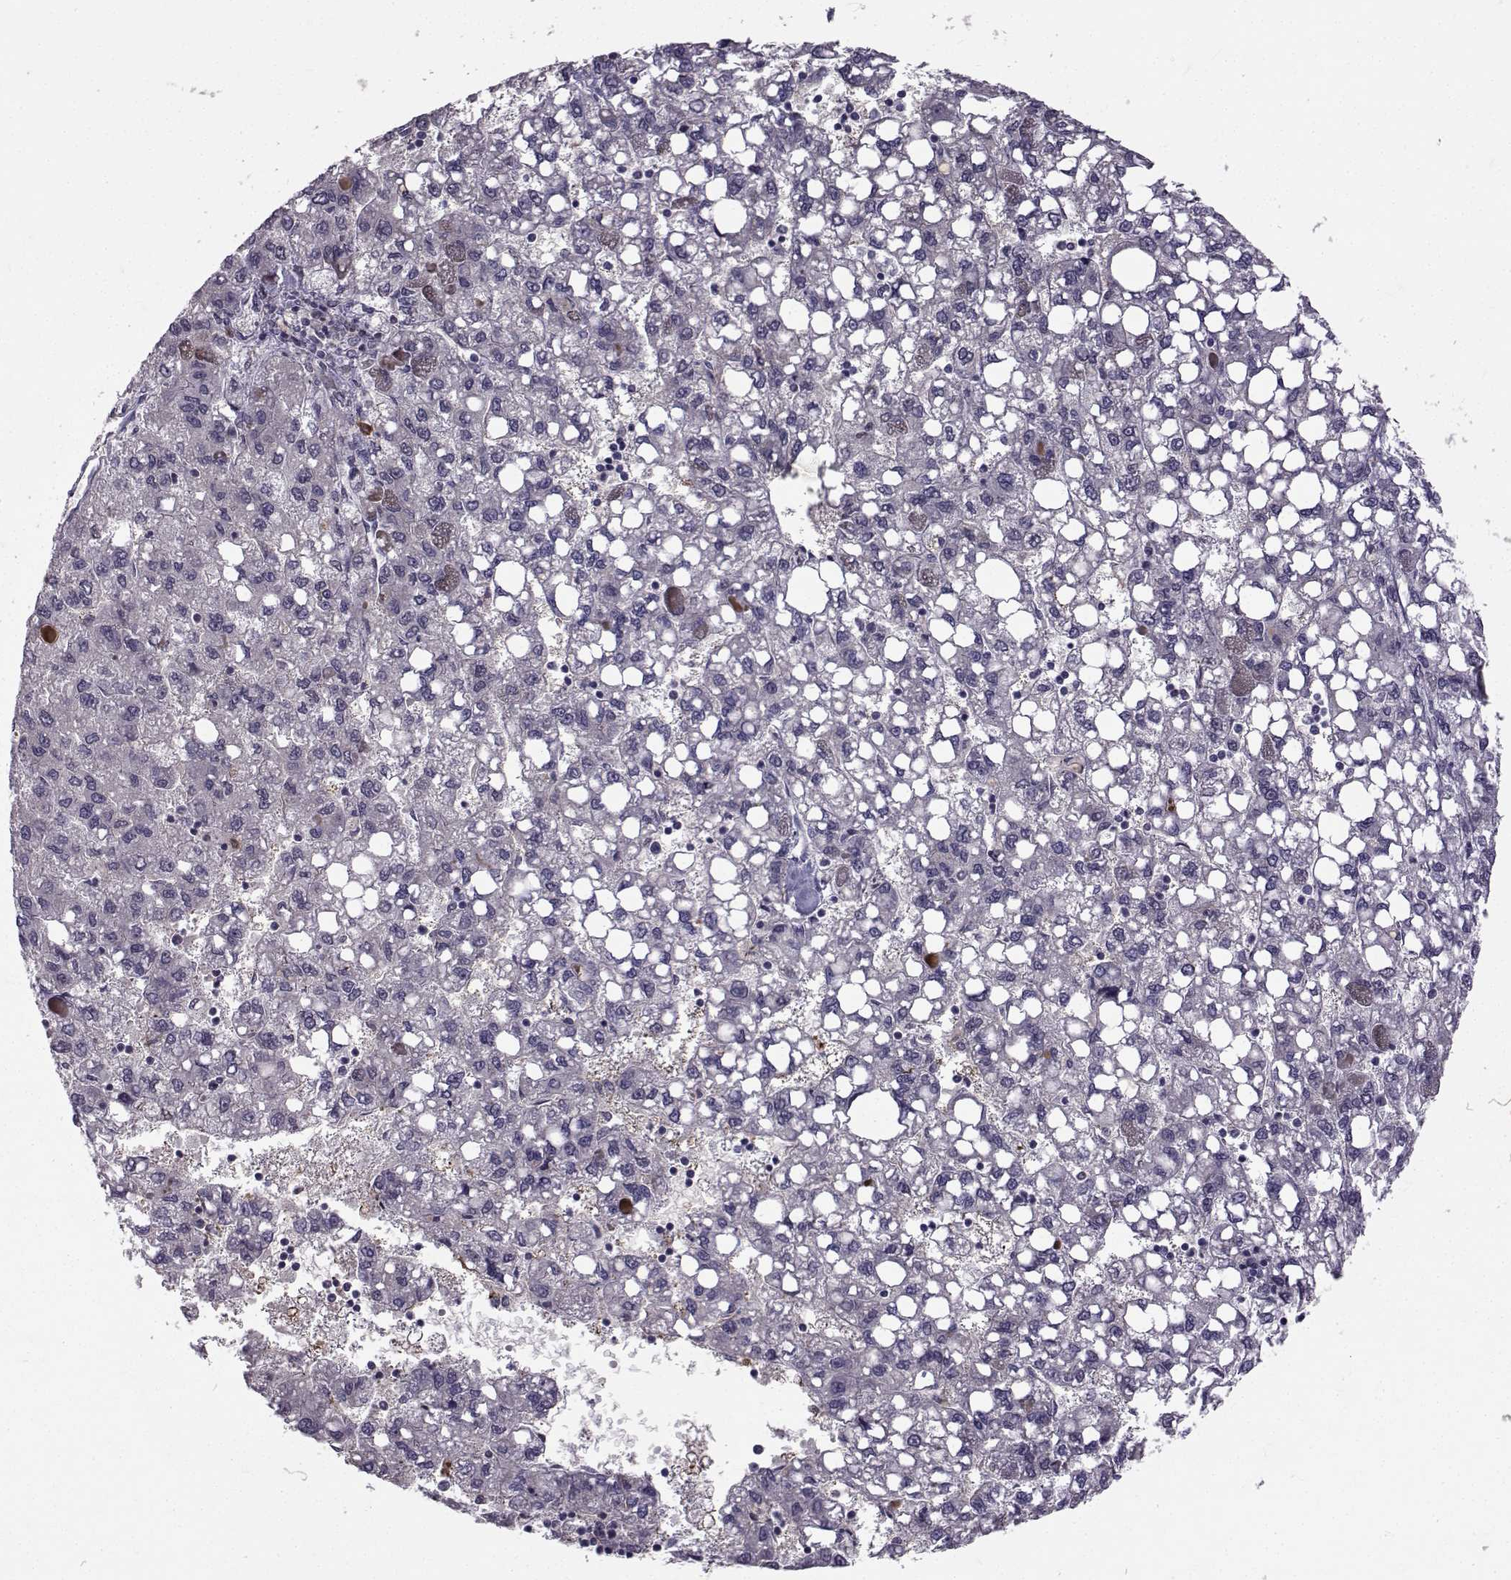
{"staining": {"intensity": "negative", "quantity": "none", "location": "none"}, "tissue": "liver cancer", "cell_type": "Tumor cells", "image_type": "cancer", "snomed": [{"axis": "morphology", "description": "Carcinoma, Hepatocellular, NOS"}, {"axis": "topography", "description": "Liver"}], "caption": "IHC of human liver cancer demonstrates no expression in tumor cells.", "gene": "TNFRSF11B", "patient": {"sex": "female", "age": 82}}